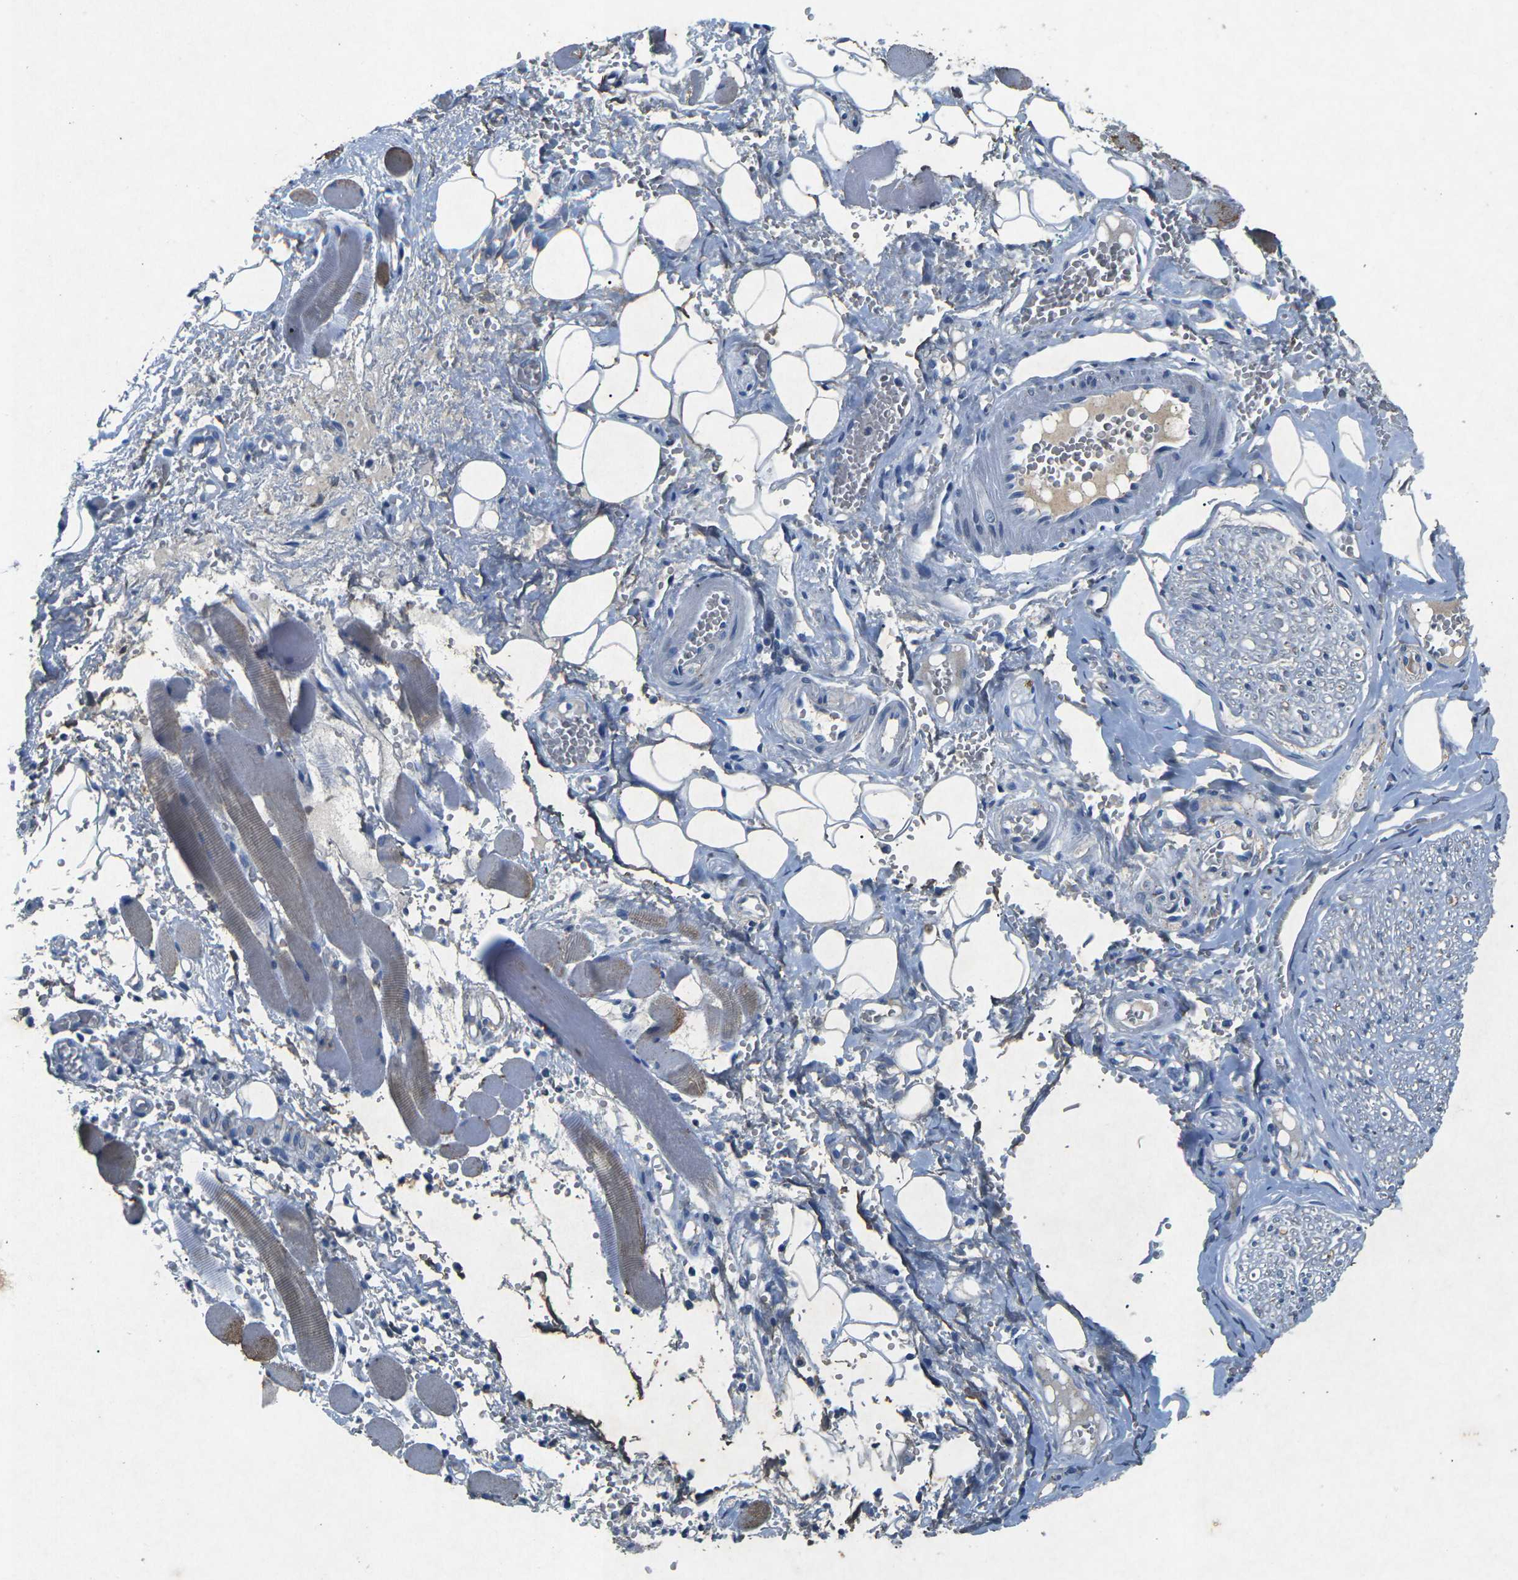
{"staining": {"intensity": "negative", "quantity": "none", "location": "none"}, "tissue": "adipose tissue", "cell_type": "Adipocytes", "image_type": "normal", "snomed": [{"axis": "morphology", "description": "Squamous cell carcinoma, NOS"}, {"axis": "topography", "description": "Oral tissue"}, {"axis": "topography", "description": "Head-Neck"}], "caption": "Adipose tissue stained for a protein using immunohistochemistry (IHC) exhibits no expression adipocytes.", "gene": "PLG", "patient": {"sex": "female", "age": 50}}